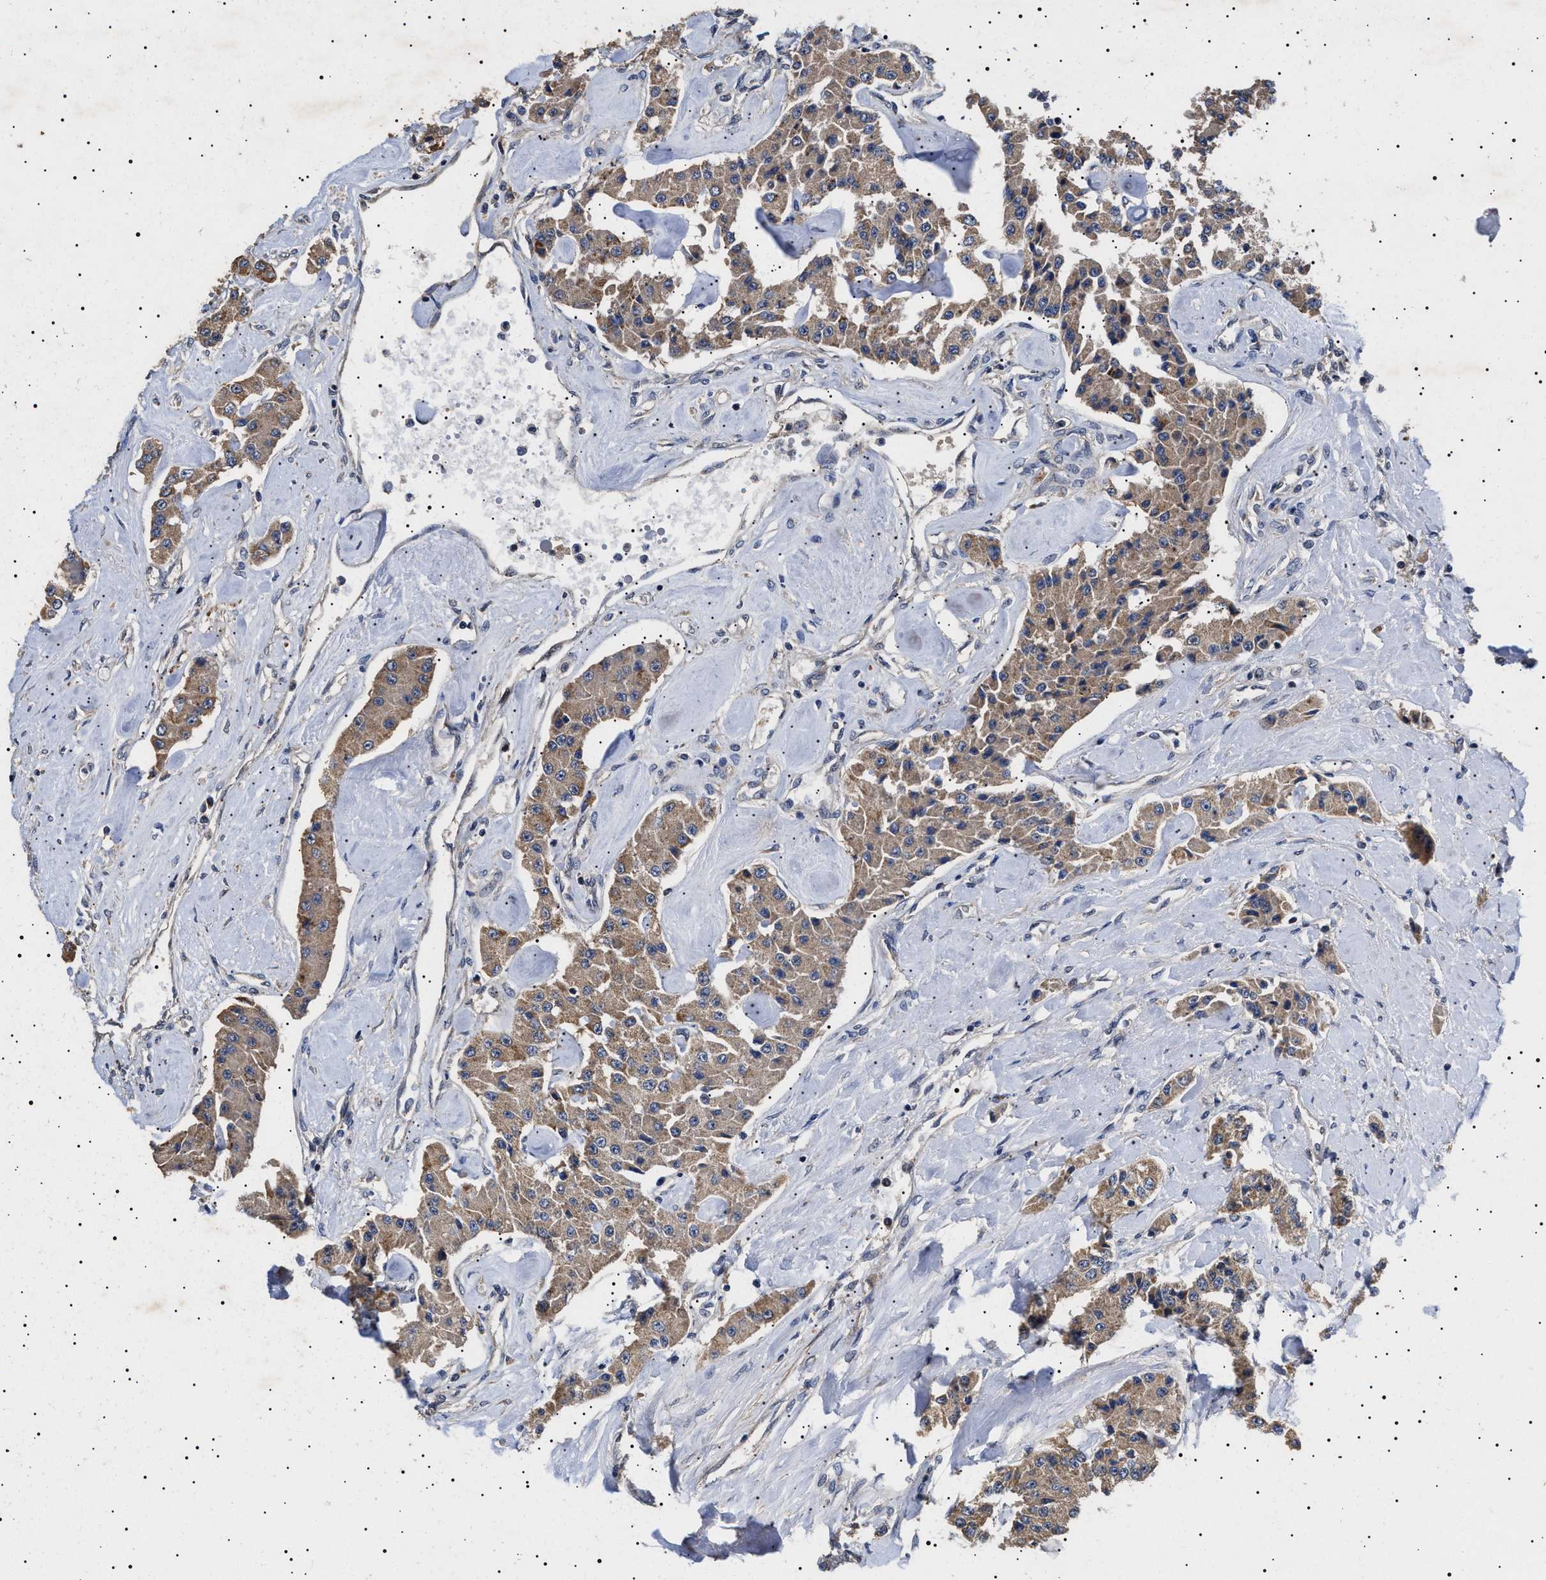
{"staining": {"intensity": "moderate", "quantity": ">75%", "location": "cytoplasmic/membranous"}, "tissue": "carcinoid", "cell_type": "Tumor cells", "image_type": "cancer", "snomed": [{"axis": "morphology", "description": "Carcinoid, malignant, NOS"}, {"axis": "topography", "description": "Pancreas"}], "caption": "Immunohistochemical staining of human carcinoid exhibits medium levels of moderate cytoplasmic/membranous positivity in approximately >75% of tumor cells.", "gene": "RAB34", "patient": {"sex": "male", "age": 41}}